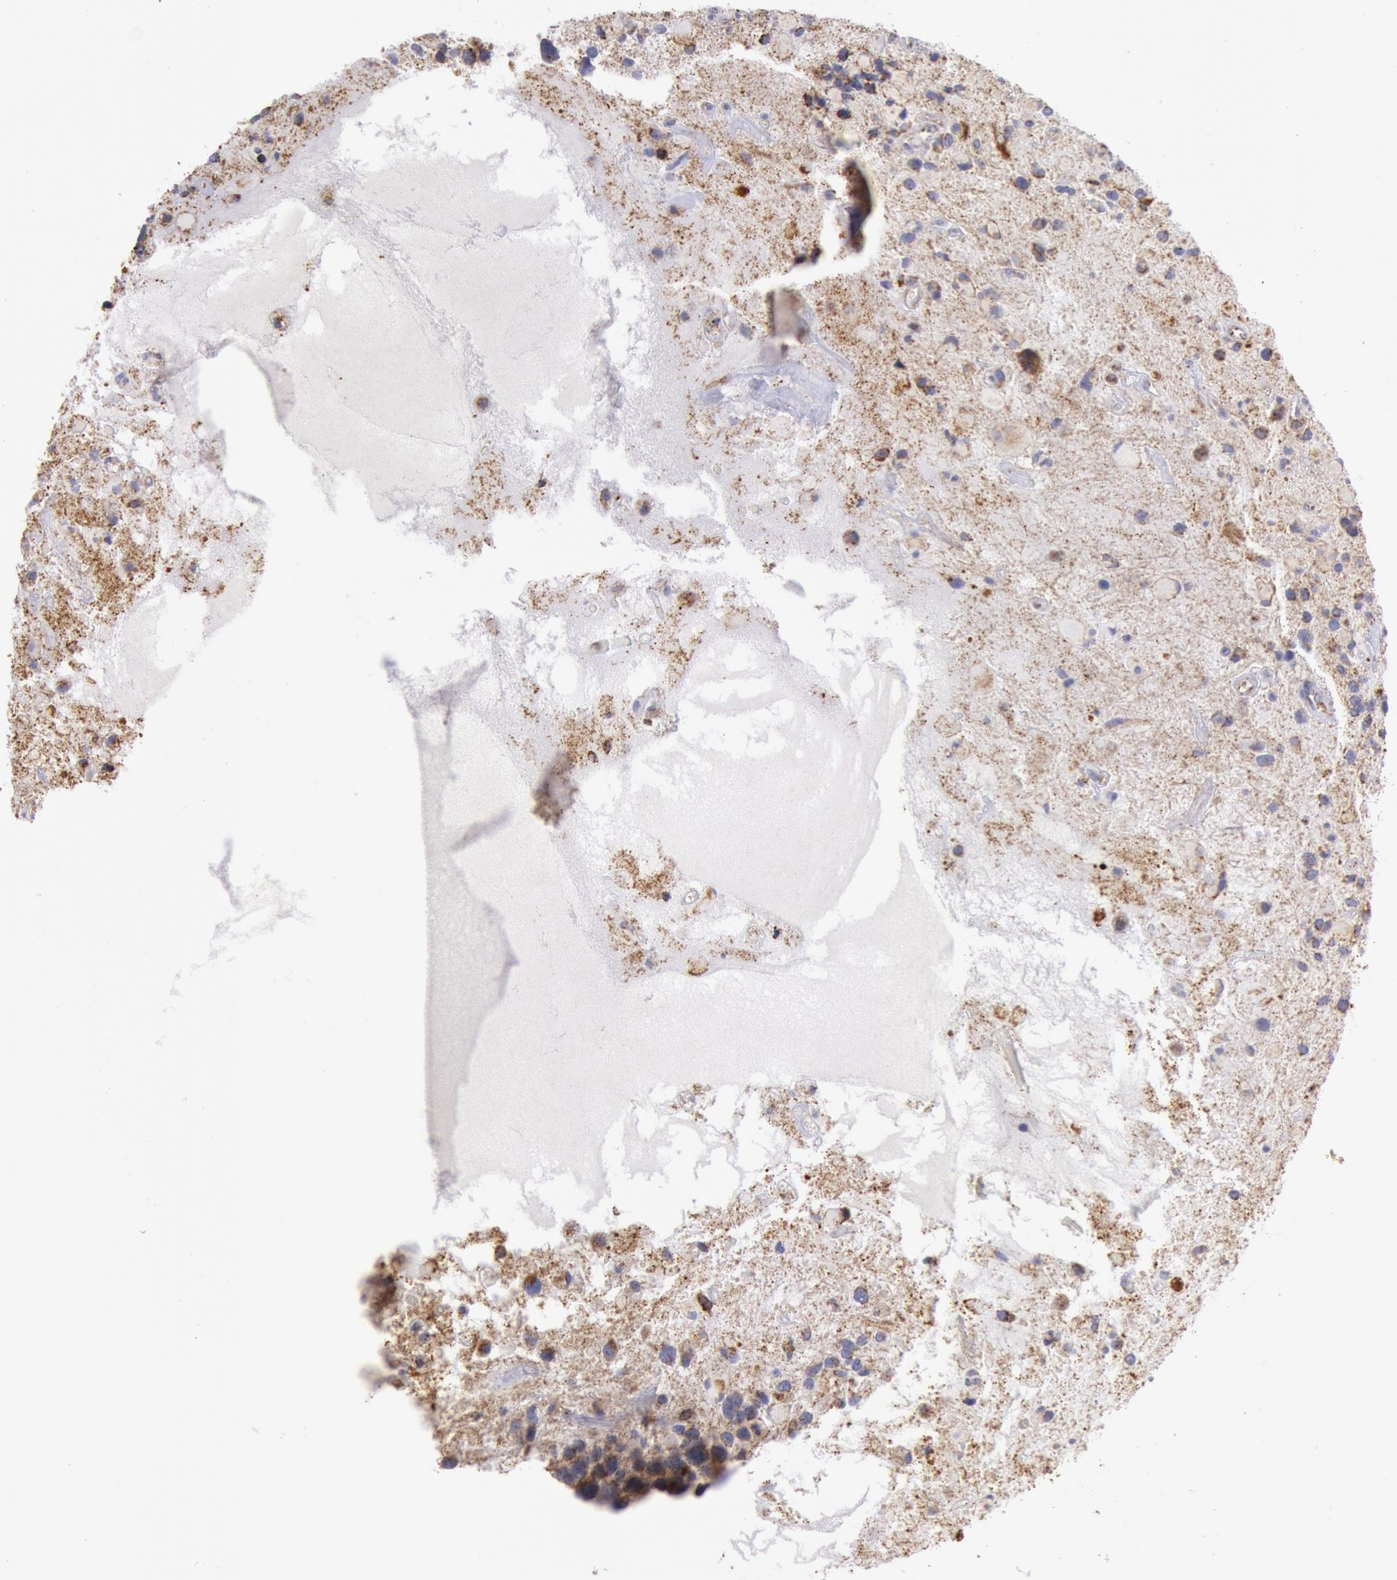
{"staining": {"intensity": "moderate", "quantity": "<25%", "location": "cytoplasmic/membranous"}, "tissue": "glioma", "cell_type": "Tumor cells", "image_type": "cancer", "snomed": [{"axis": "morphology", "description": "Glioma, malignant, High grade"}, {"axis": "topography", "description": "Brain"}], "caption": "Brown immunohistochemical staining in glioma demonstrates moderate cytoplasmic/membranous expression in approximately <25% of tumor cells. Immunohistochemistry stains the protein of interest in brown and the nuclei are stained blue.", "gene": "CYC1", "patient": {"sex": "female", "age": 37}}